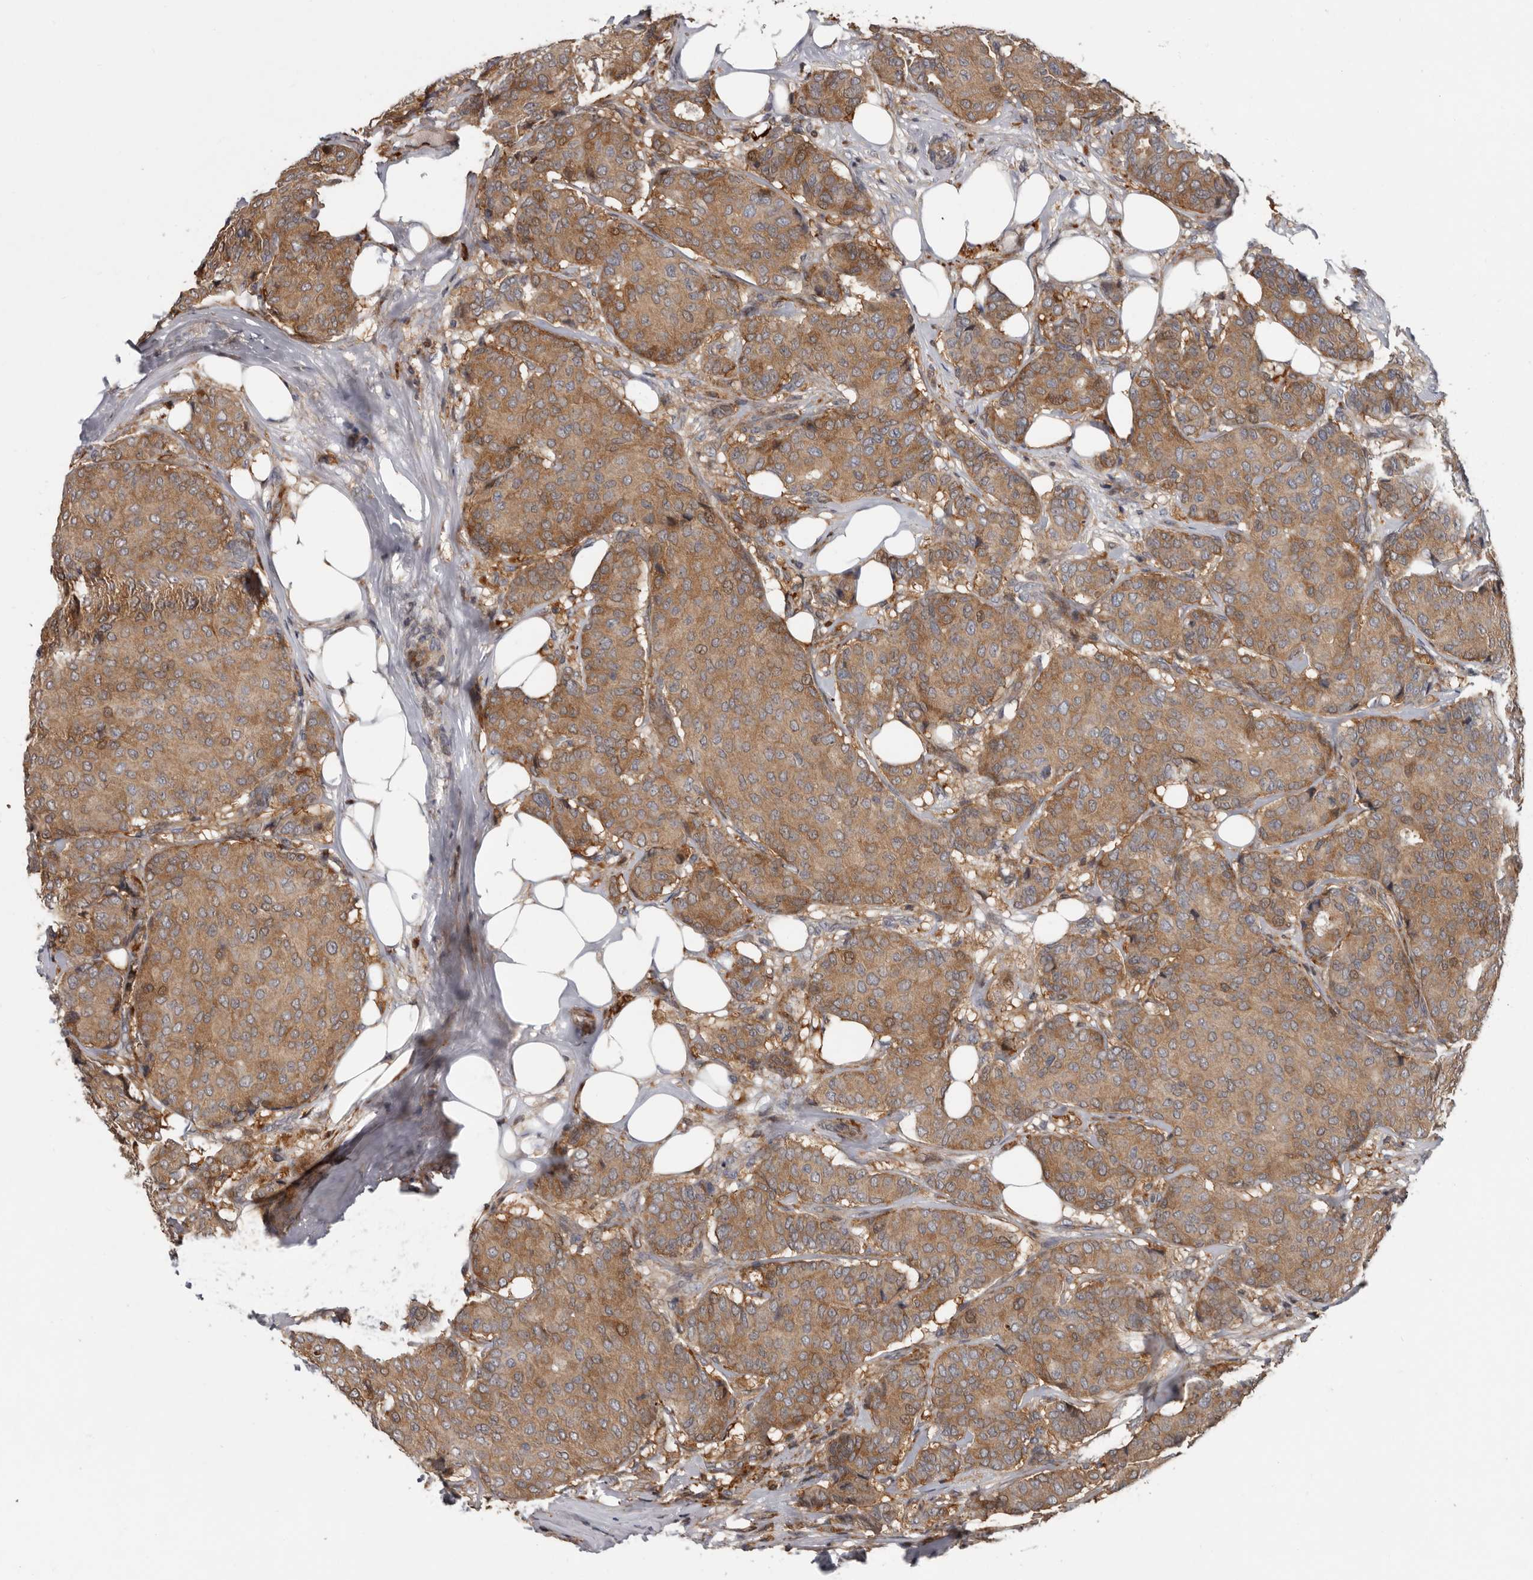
{"staining": {"intensity": "moderate", "quantity": ">75%", "location": "cytoplasmic/membranous"}, "tissue": "breast cancer", "cell_type": "Tumor cells", "image_type": "cancer", "snomed": [{"axis": "morphology", "description": "Duct carcinoma"}, {"axis": "topography", "description": "Breast"}], "caption": "This photomicrograph displays invasive ductal carcinoma (breast) stained with IHC to label a protein in brown. The cytoplasmic/membranous of tumor cells show moderate positivity for the protein. Nuclei are counter-stained blue.", "gene": "FGFR4", "patient": {"sex": "female", "age": 75}}